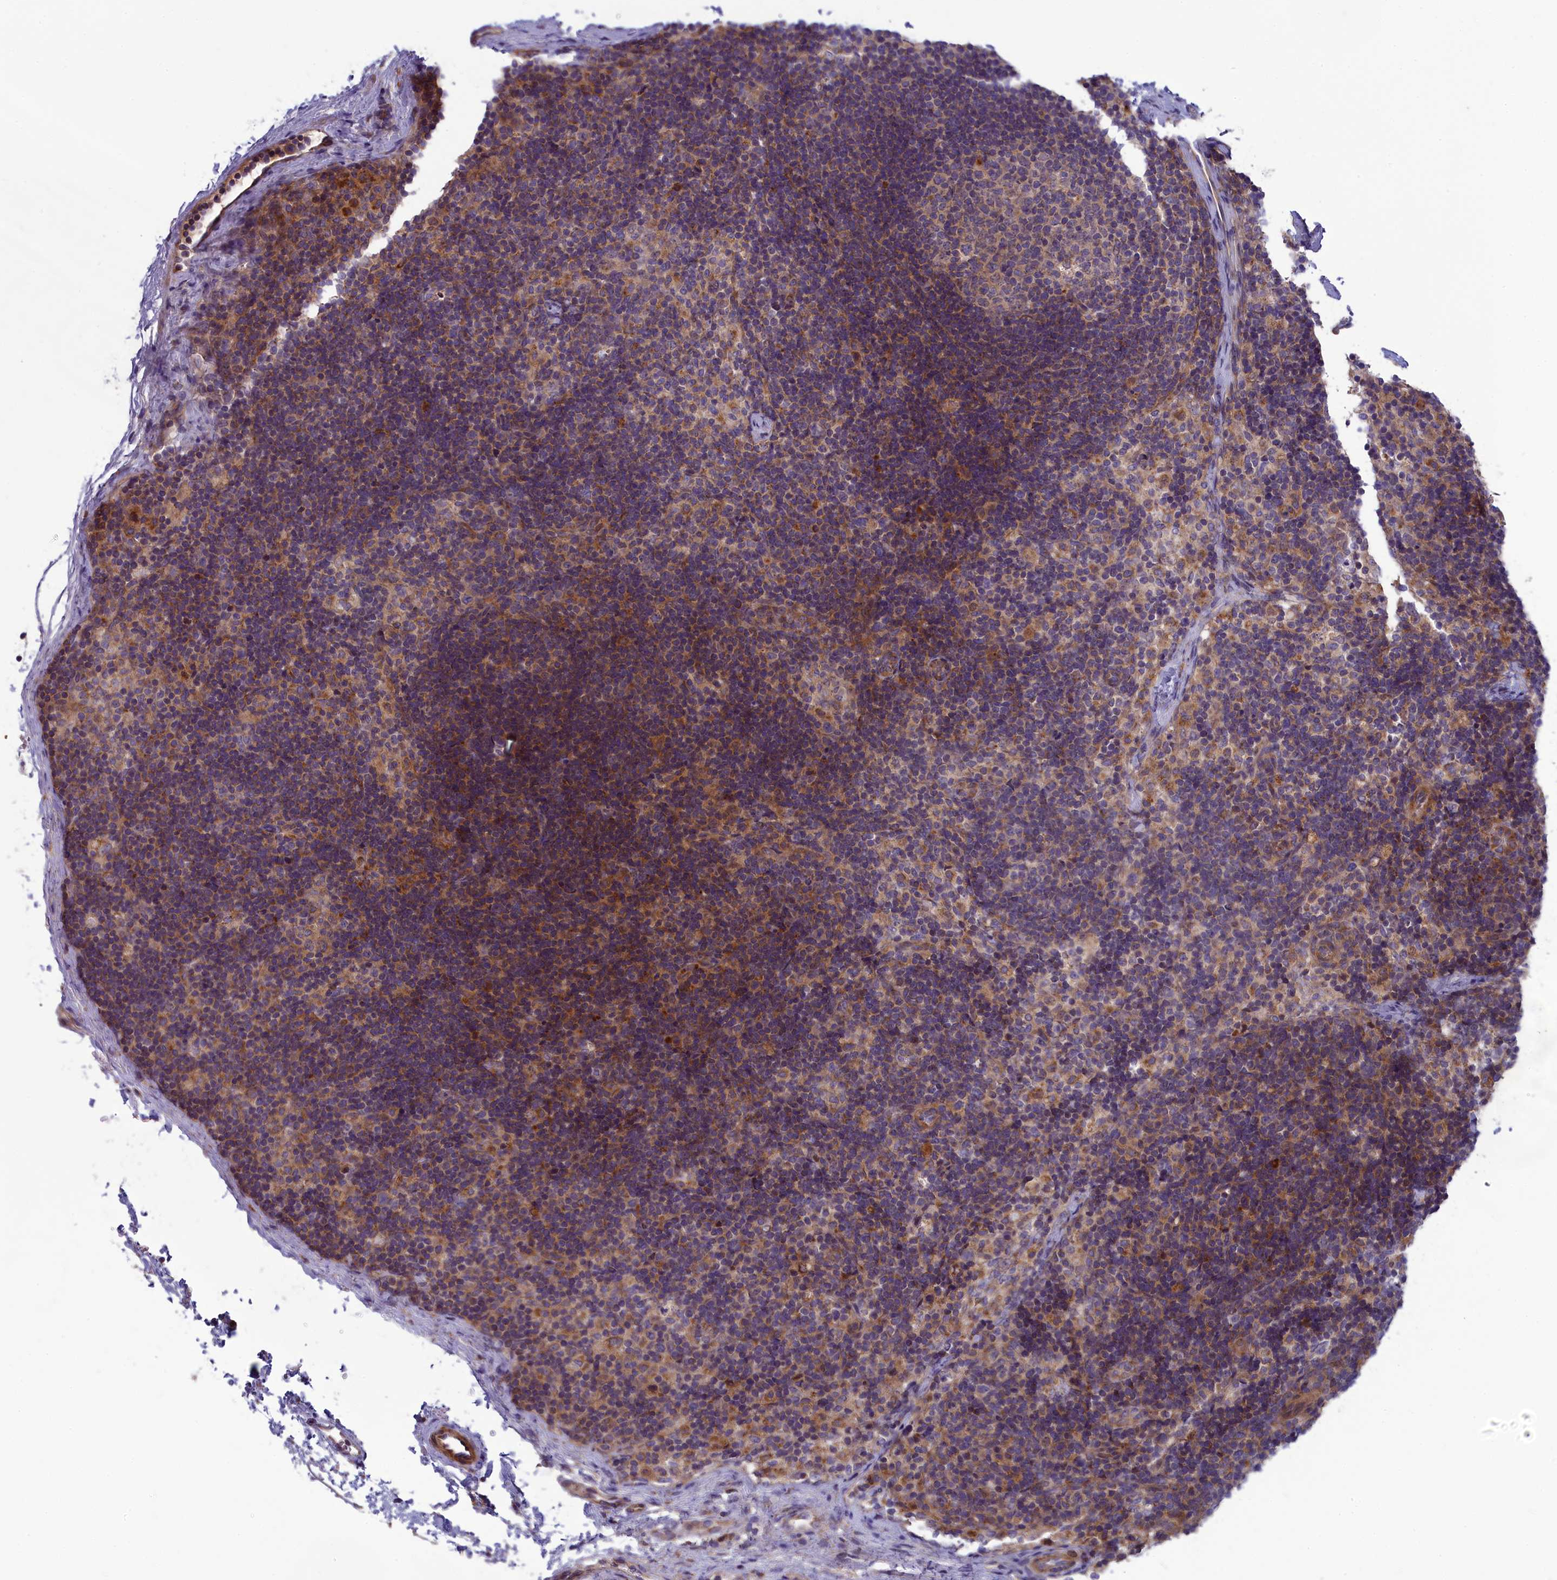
{"staining": {"intensity": "negative", "quantity": "none", "location": "none"}, "tissue": "lymph node", "cell_type": "Germinal center cells", "image_type": "normal", "snomed": [{"axis": "morphology", "description": "Normal tissue, NOS"}, {"axis": "topography", "description": "Lymph node"}], "caption": "DAB (3,3'-diaminobenzidine) immunohistochemical staining of unremarkable human lymph node displays no significant positivity in germinal center cells. Brightfield microscopy of immunohistochemistry stained with DAB (3,3'-diaminobenzidine) (brown) and hematoxylin (blue), captured at high magnification.", "gene": "BLTP2", "patient": {"sex": "female", "age": 22}}